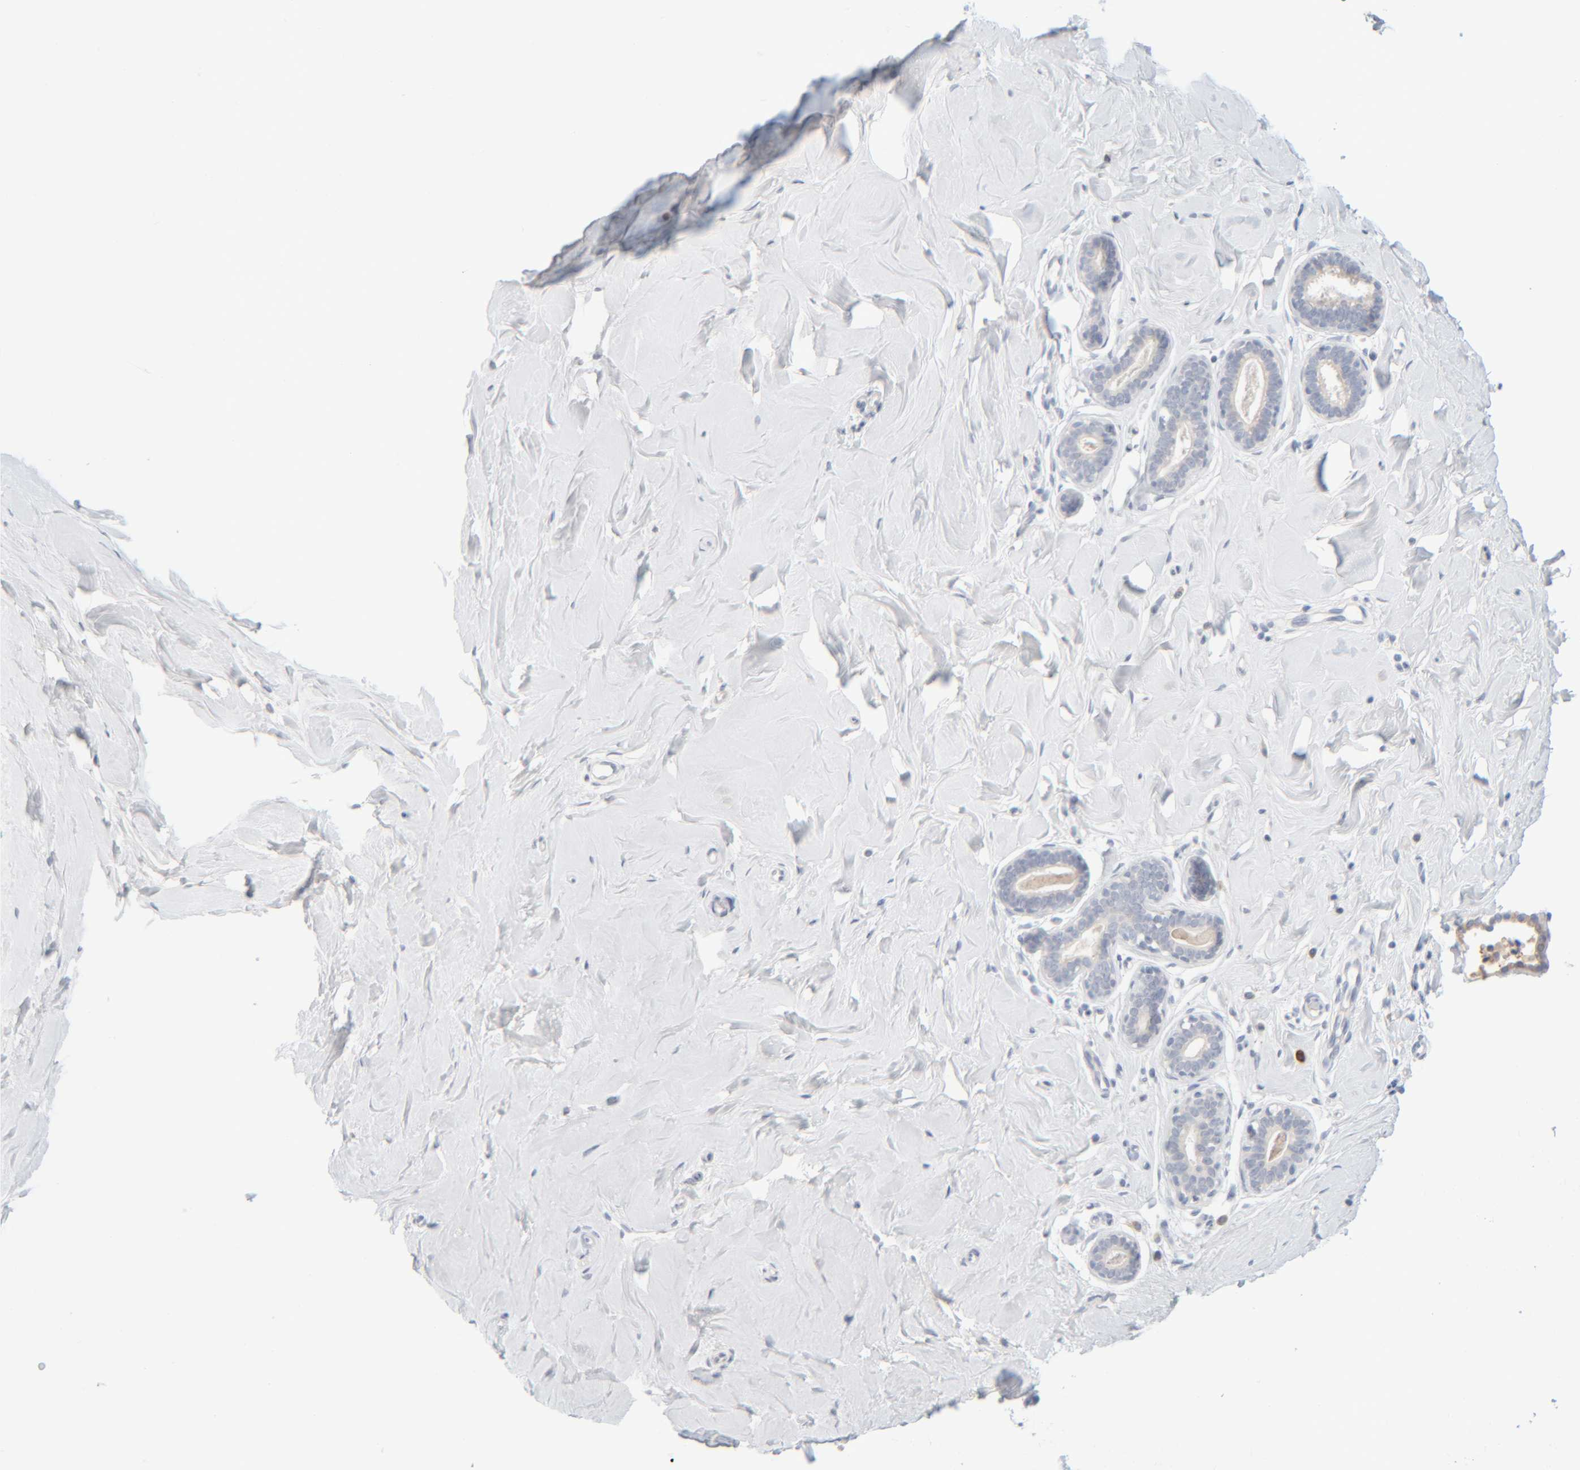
{"staining": {"intensity": "negative", "quantity": "none", "location": "none"}, "tissue": "breast", "cell_type": "Adipocytes", "image_type": "normal", "snomed": [{"axis": "morphology", "description": "Normal tissue, NOS"}, {"axis": "topography", "description": "Breast"}], "caption": "IHC of unremarkable breast shows no expression in adipocytes.", "gene": "RIDA", "patient": {"sex": "female", "age": 23}}